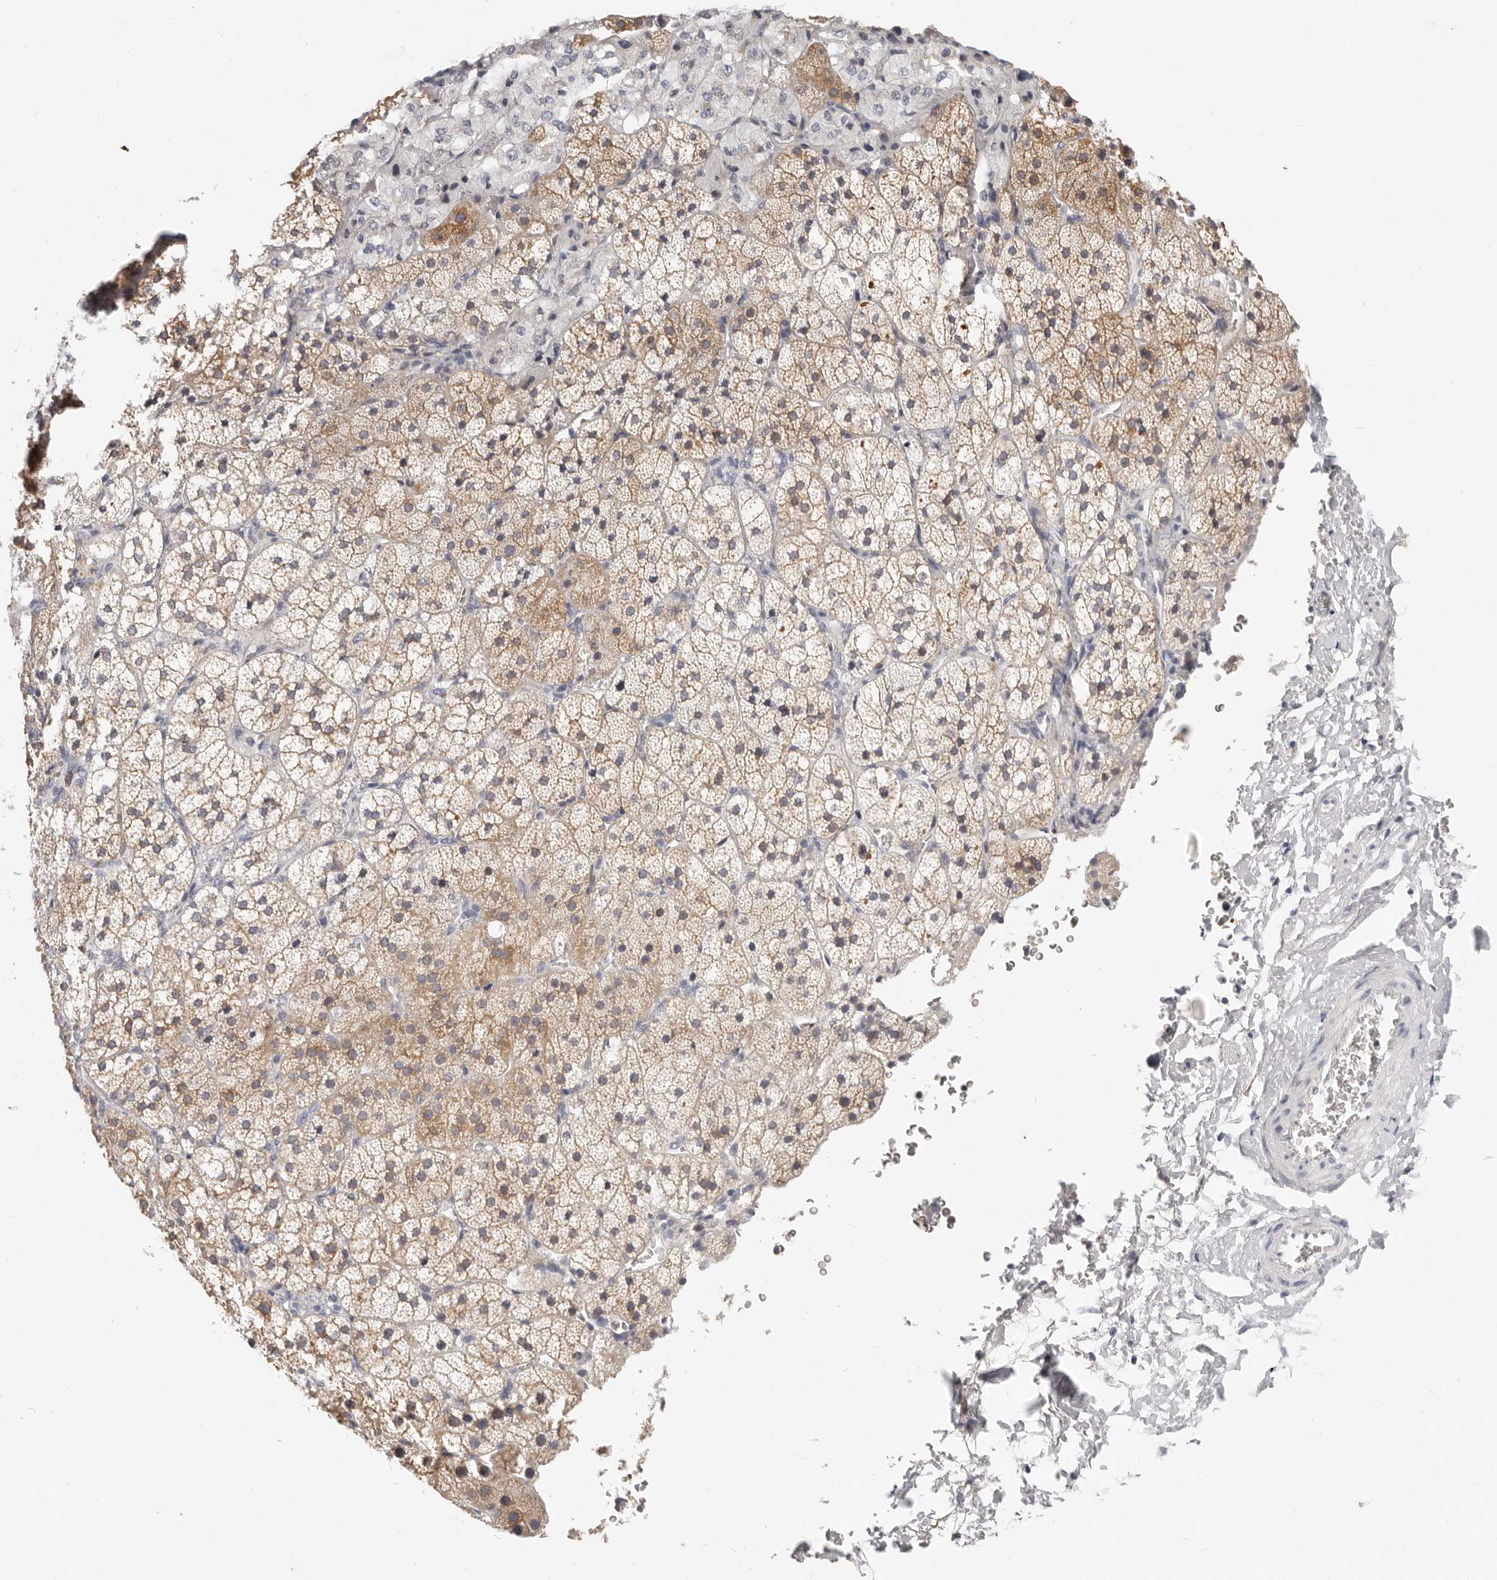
{"staining": {"intensity": "moderate", "quantity": "<25%", "location": "cytoplasmic/membranous"}, "tissue": "adrenal gland", "cell_type": "Glandular cells", "image_type": "normal", "snomed": [{"axis": "morphology", "description": "Normal tissue, NOS"}, {"axis": "topography", "description": "Adrenal gland"}], "caption": "Protein staining reveals moderate cytoplasmic/membranous positivity in approximately <25% of glandular cells in unremarkable adrenal gland.", "gene": "TMEM63B", "patient": {"sex": "female", "age": 44}}